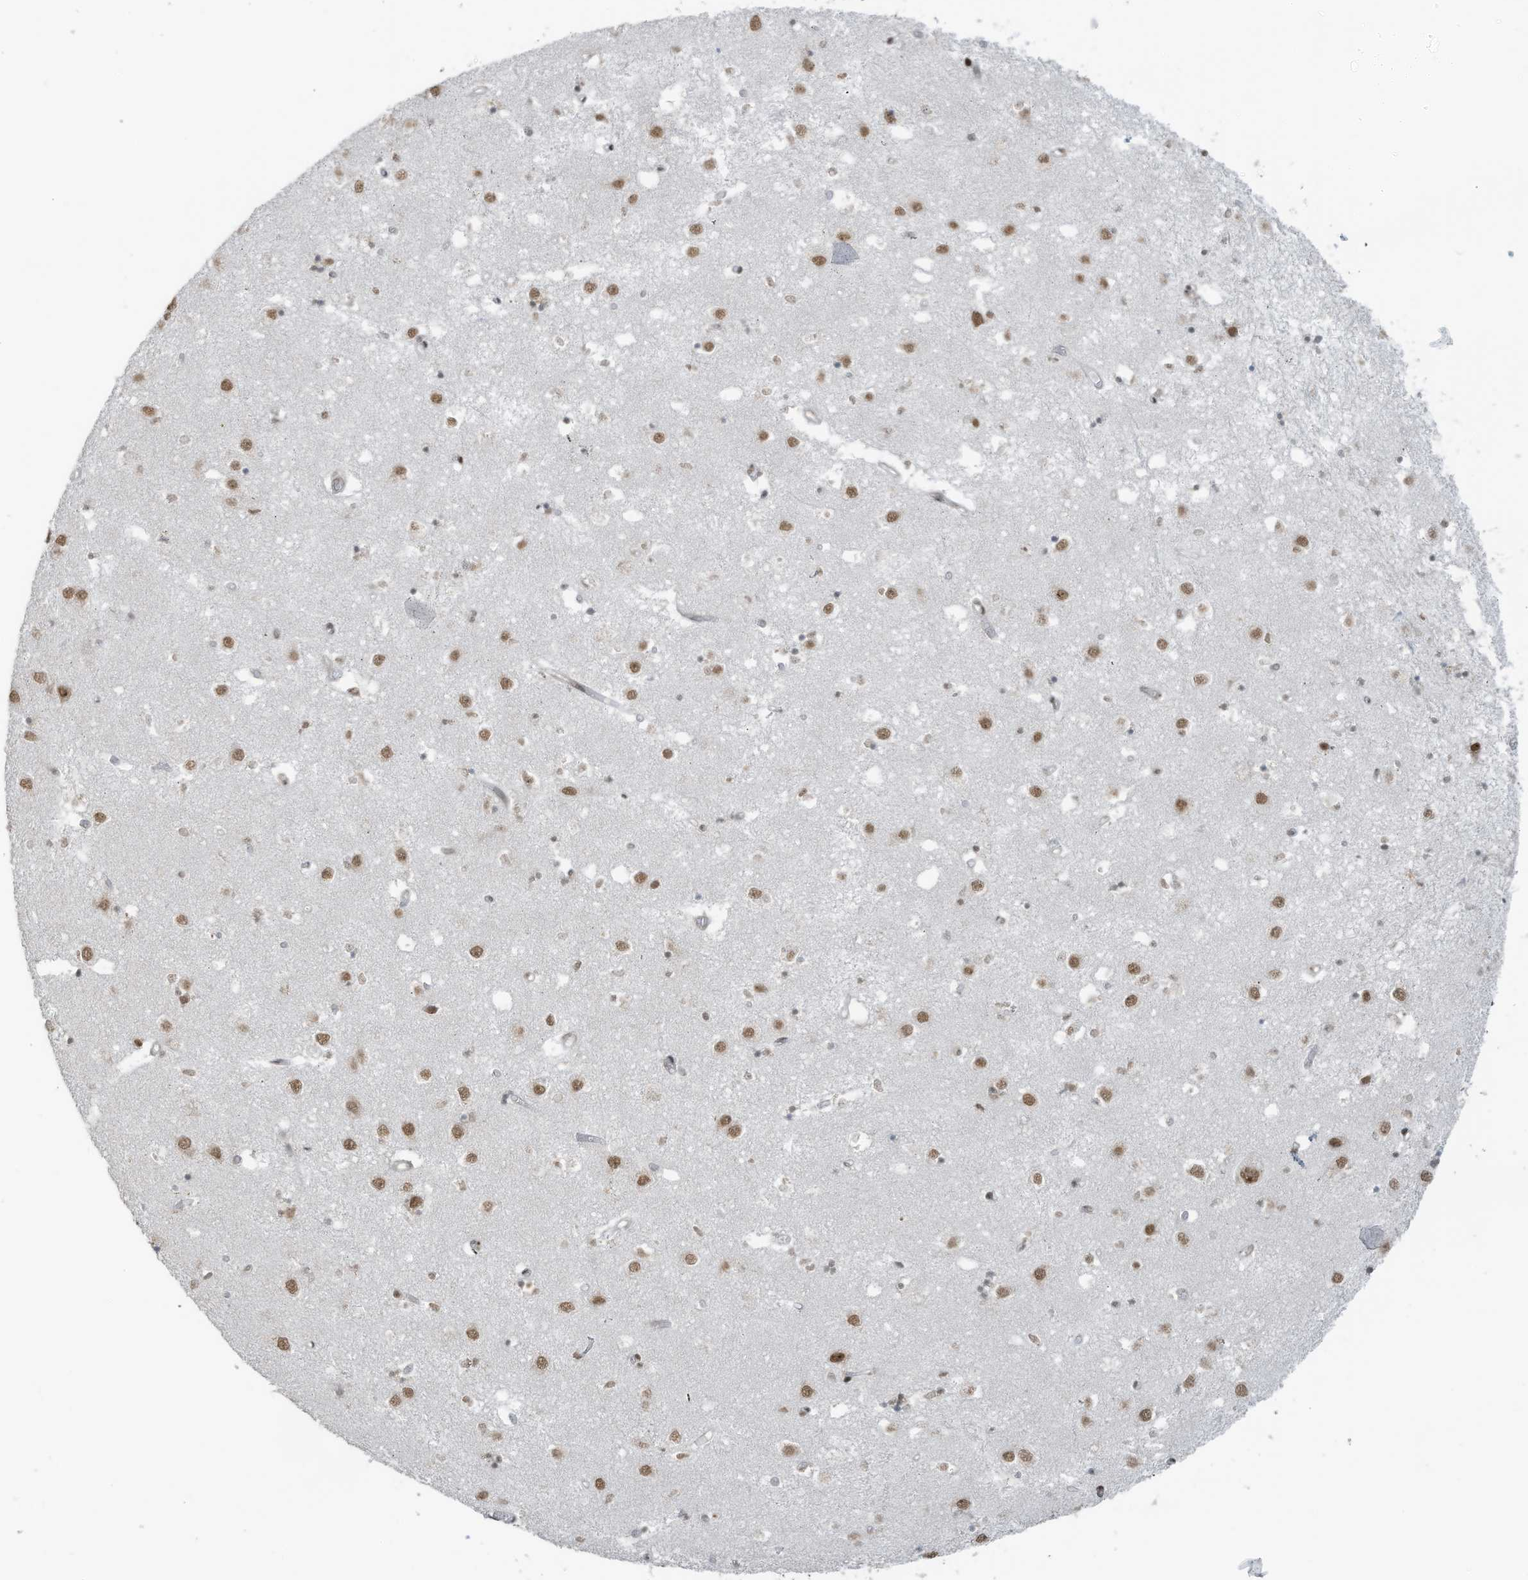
{"staining": {"intensity": "moderate", "quantity": "25%-75%", "location": "nuclear"}, "tissue": "caudate", "cell_type": "Glial cells", "image_type": "normal", "snomed": [{"axis": "morphology", "description": "Normal tissue, NOS"}, {"axis": "topography", "description": "Lateral ventricle wall"}], "caption": "A medium amount of moderate nuclear positivity is identified in about 25%-75% of glial cells in benign caudate.", "gene": "PCNP", "patient": {"sex": "male", "age": 70}}